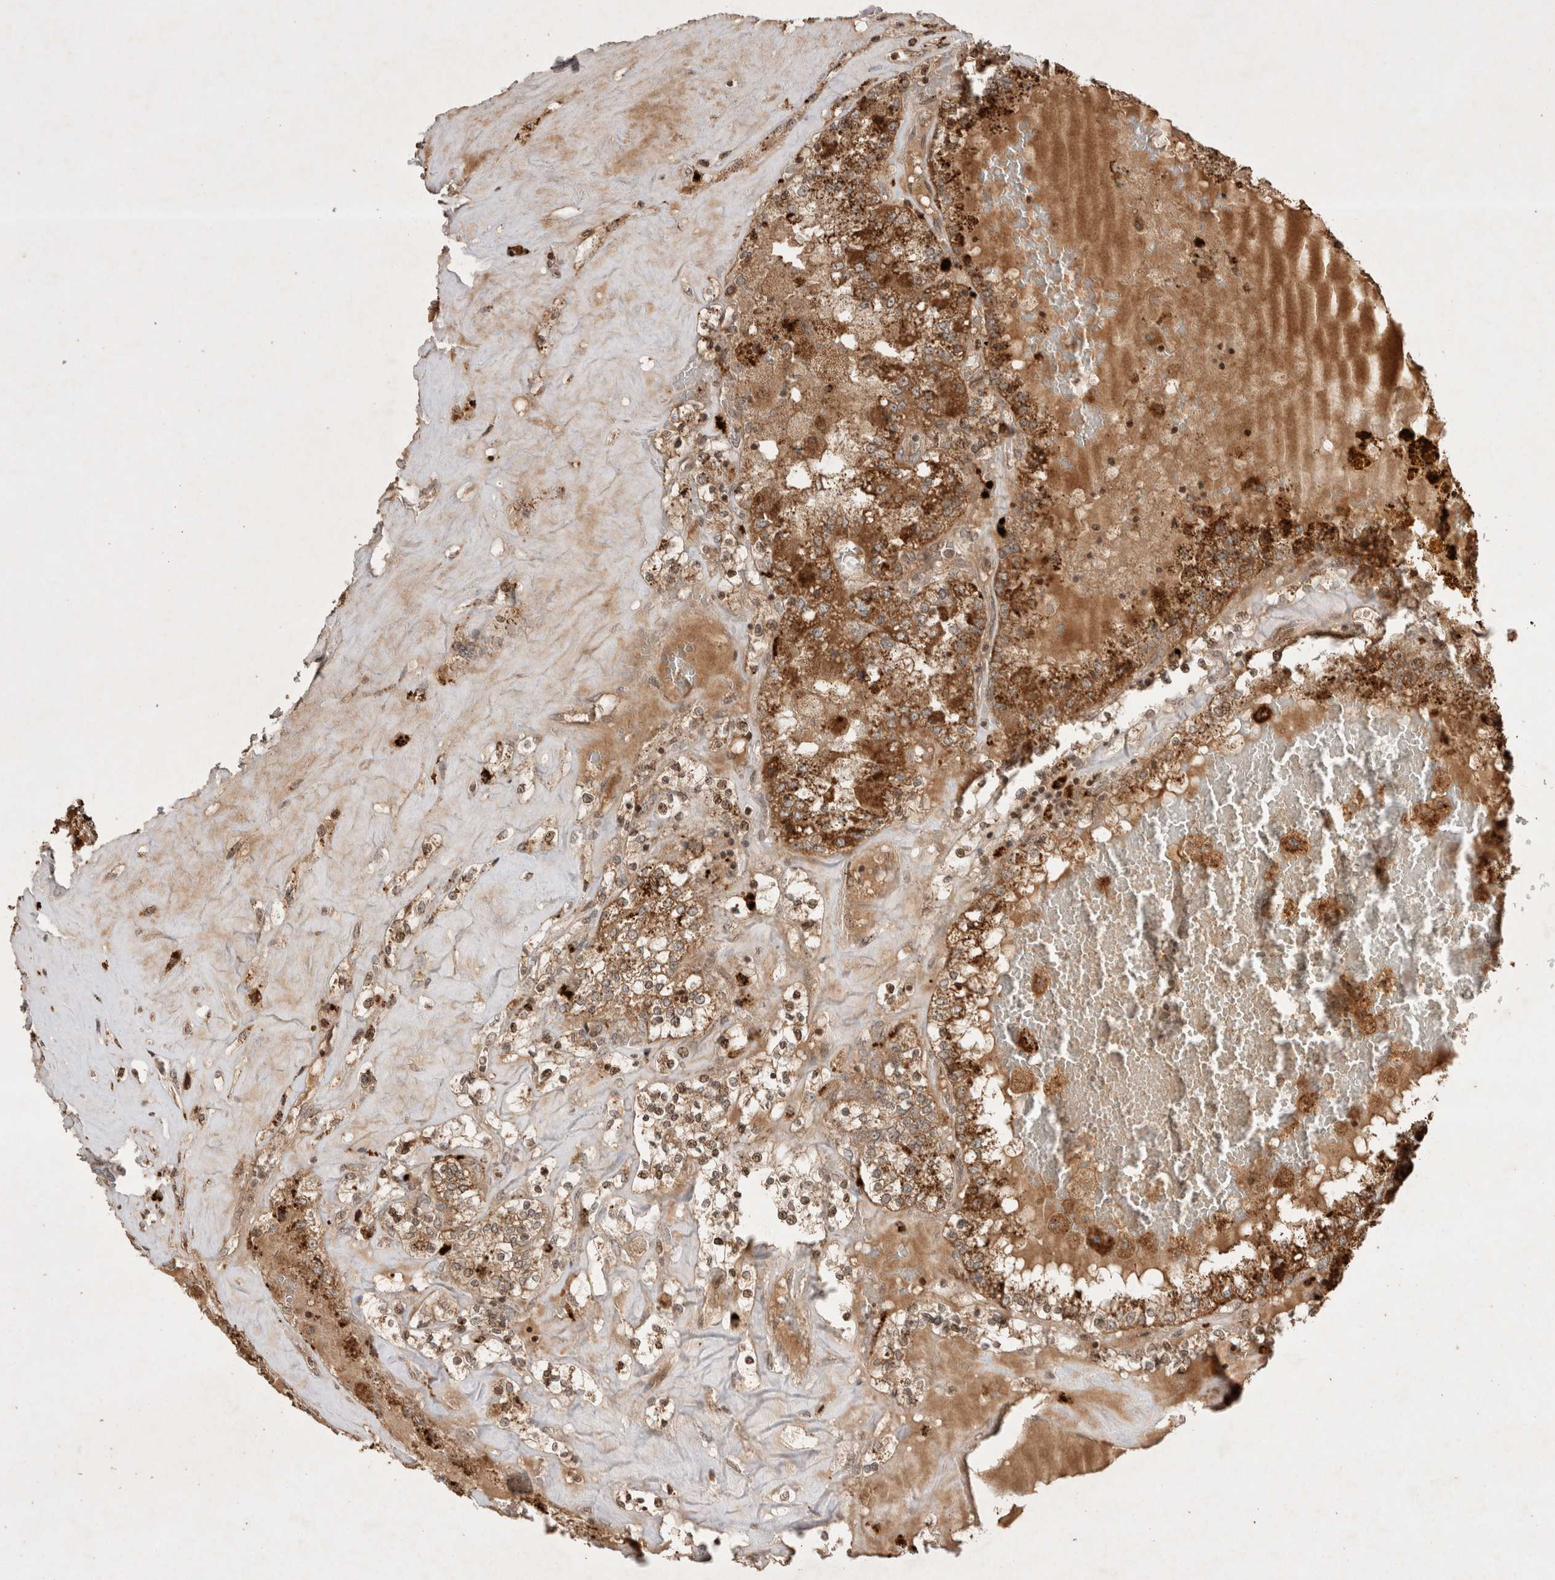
{"staining": {"intensity": "strong", "quantity": ">75%", "location": "cytoplasmic/membranous"}, "tissue": "renal cancer", "cell_type": "Tumor cells", "image_type": "cancer", "snomed": [{"axis": "morphology", "description": "Adenocarcinoma, NOS"}, {"axis": "topography", "description": "Kidney"}], "caption": "IHC of renal cancer (adenocarcinoma) reveals high levels of strong cytoplasmic/membranous staining in approximately >75% of tumor cells. (brown staining indicates protein expression, while blue staining denotes nuclei).", "gene": "FAM221A", "patient": {"sex": "female", "age": 56}}